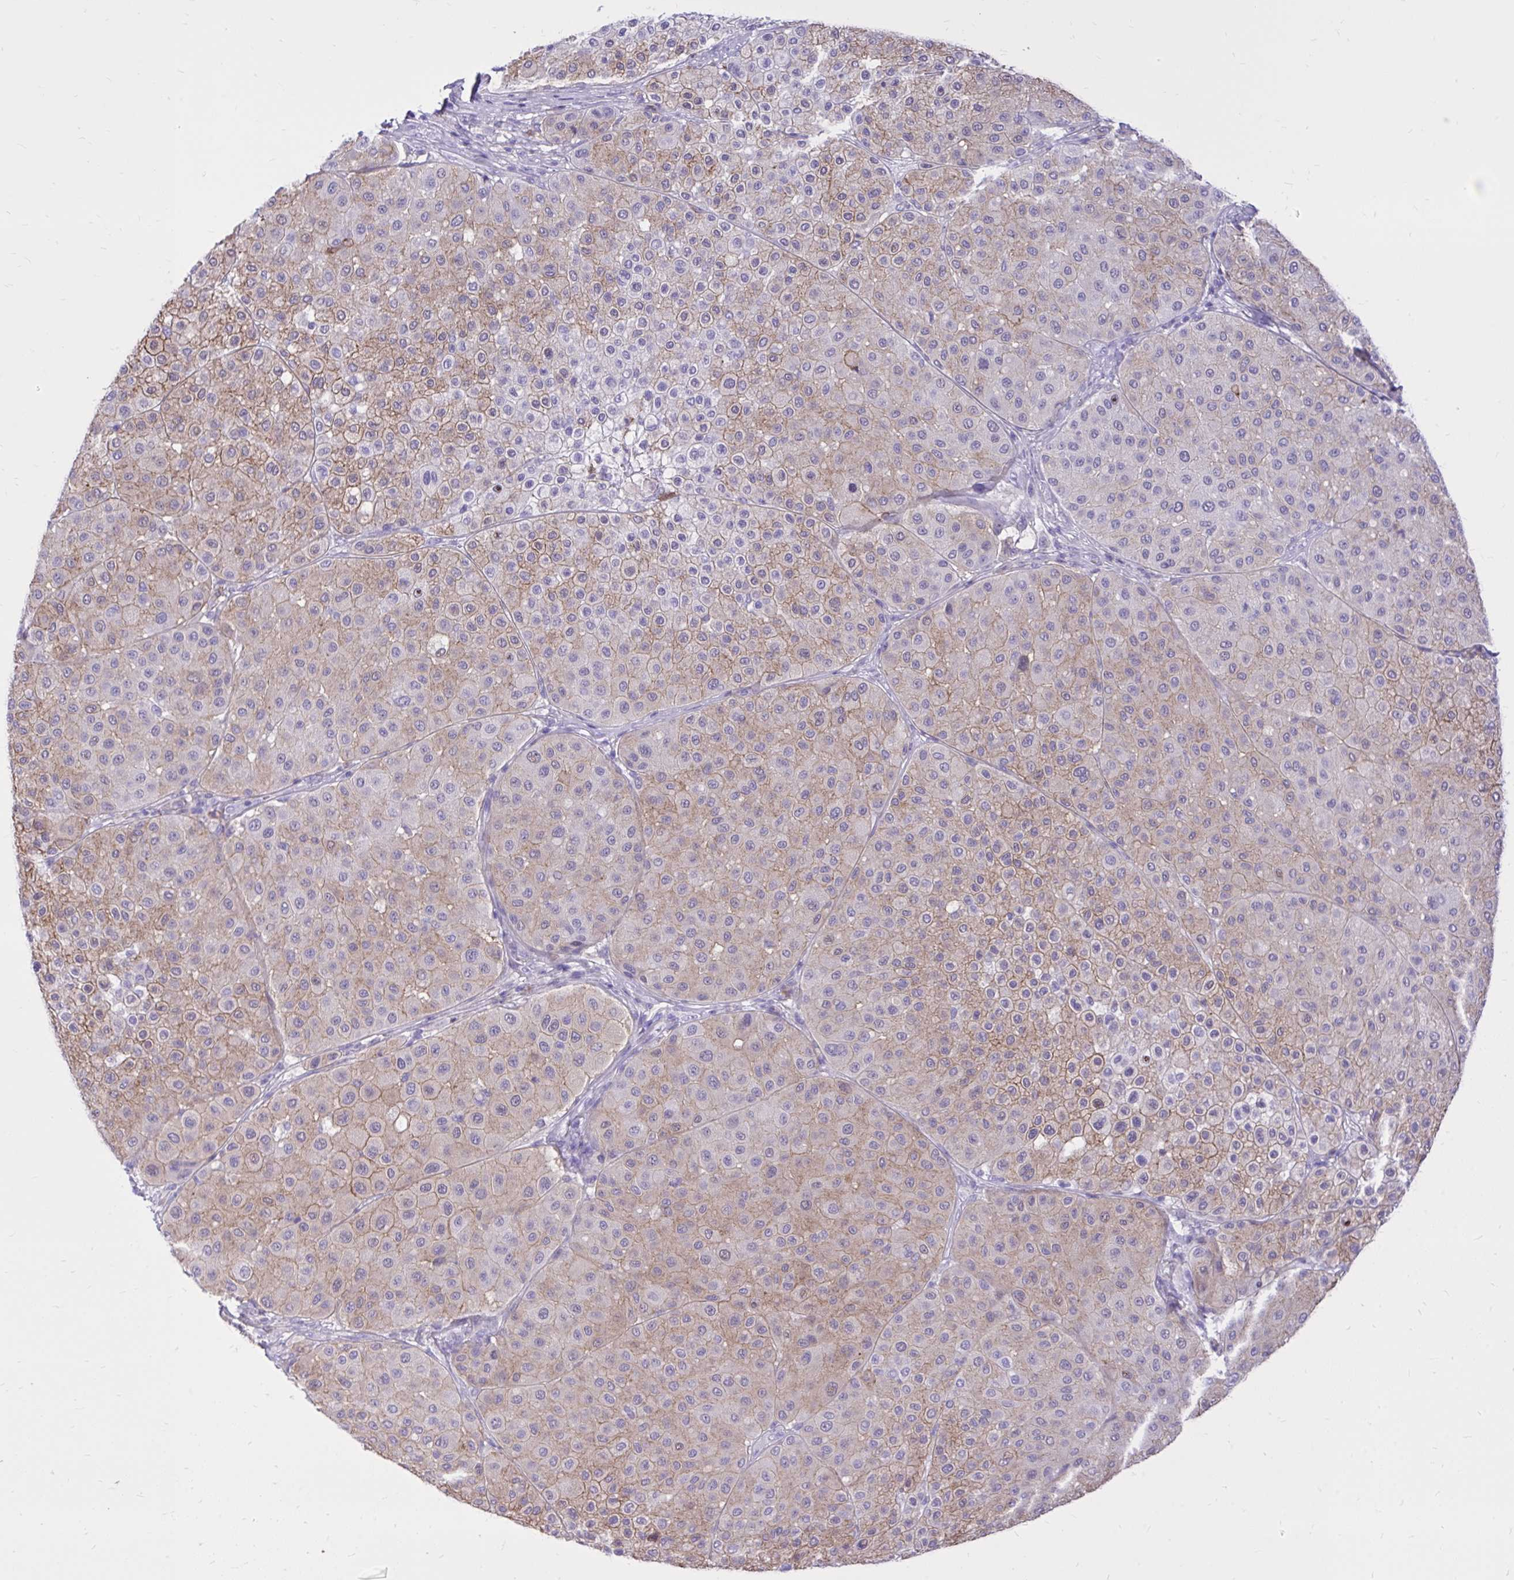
{"staining": {"intensity": "moderate", "quantity": "25%-75%", "location": "cytoplasmic/membranous"}, "tissue": "melanoma", "cell_type": "Tumor cells", "image_type": "cancer", "snomed": [{"axis": "morphology", "description": "Malignant melanoma, Metastatic site"}, {"axis": "topography", "description": "Smooth muscle"}], "caption": "A medium amount of moderate cytoplasmic/membranous positivity is identified in about 25%-75% of tumor cells in melanoma tissue.", "gene": "TLR7", "patient": {"sex": "male", "age": 41}}